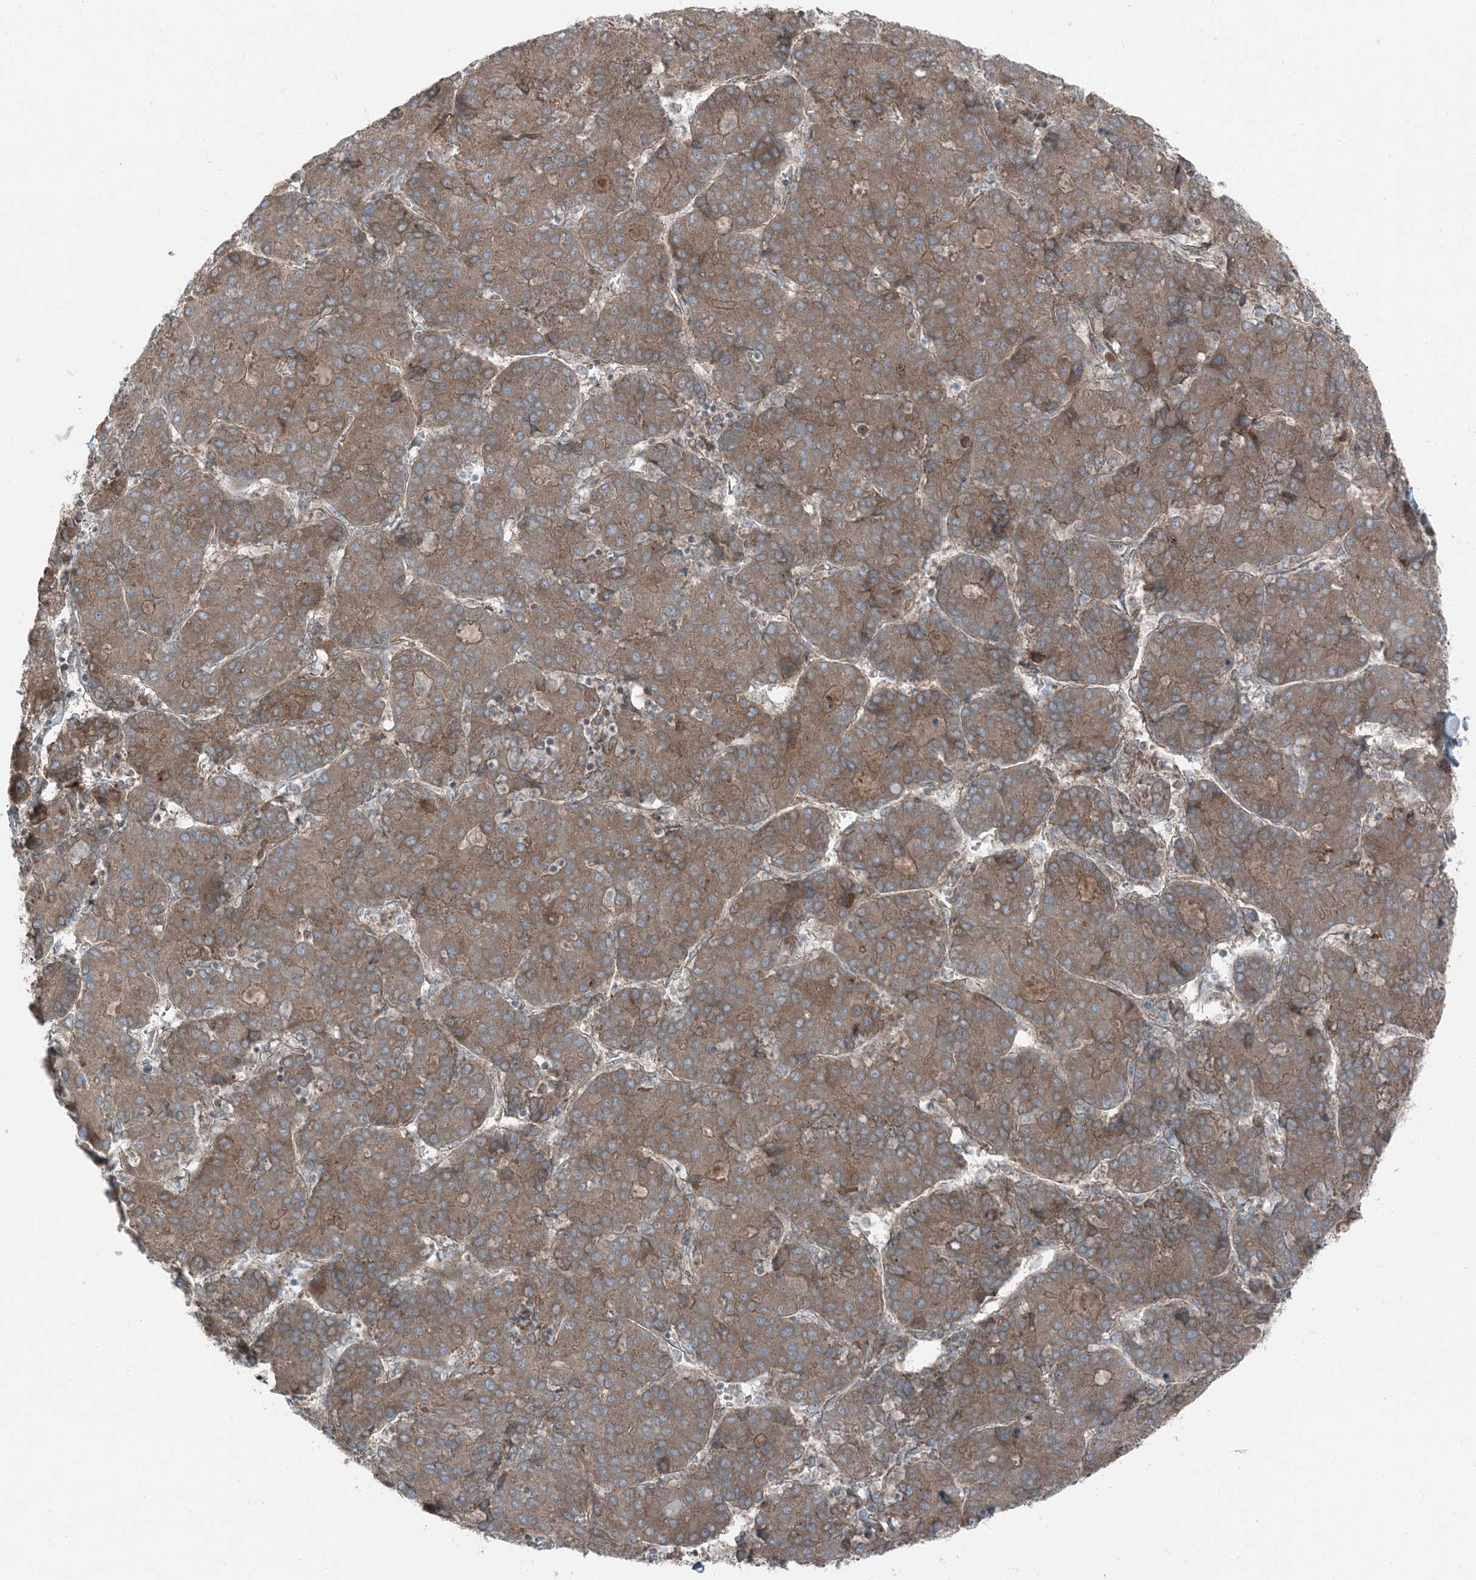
{"staining": {"intensity": "weak", "quantity": ">75%", "location": "cytoplasmic/membranous"}, "tissue": "liver cancer", "cell_type": "Tumor cells", "image_type": "cancer", "snomed": [{"axis": "morphology", "description": "Carcinoma, Hepatocellular, NOS"}, {"axis": "topography", "description": "Liver"}], "caption": "There is low levels of weak cytoplasmic/membranous positivity in tumor cells of hepatocellular carcinoma (liver), as demonstrated by immunohistochemical staining (brown color).", "gene": "RAB3GAP1", "patient": {"sex": "male", "age": 65}}